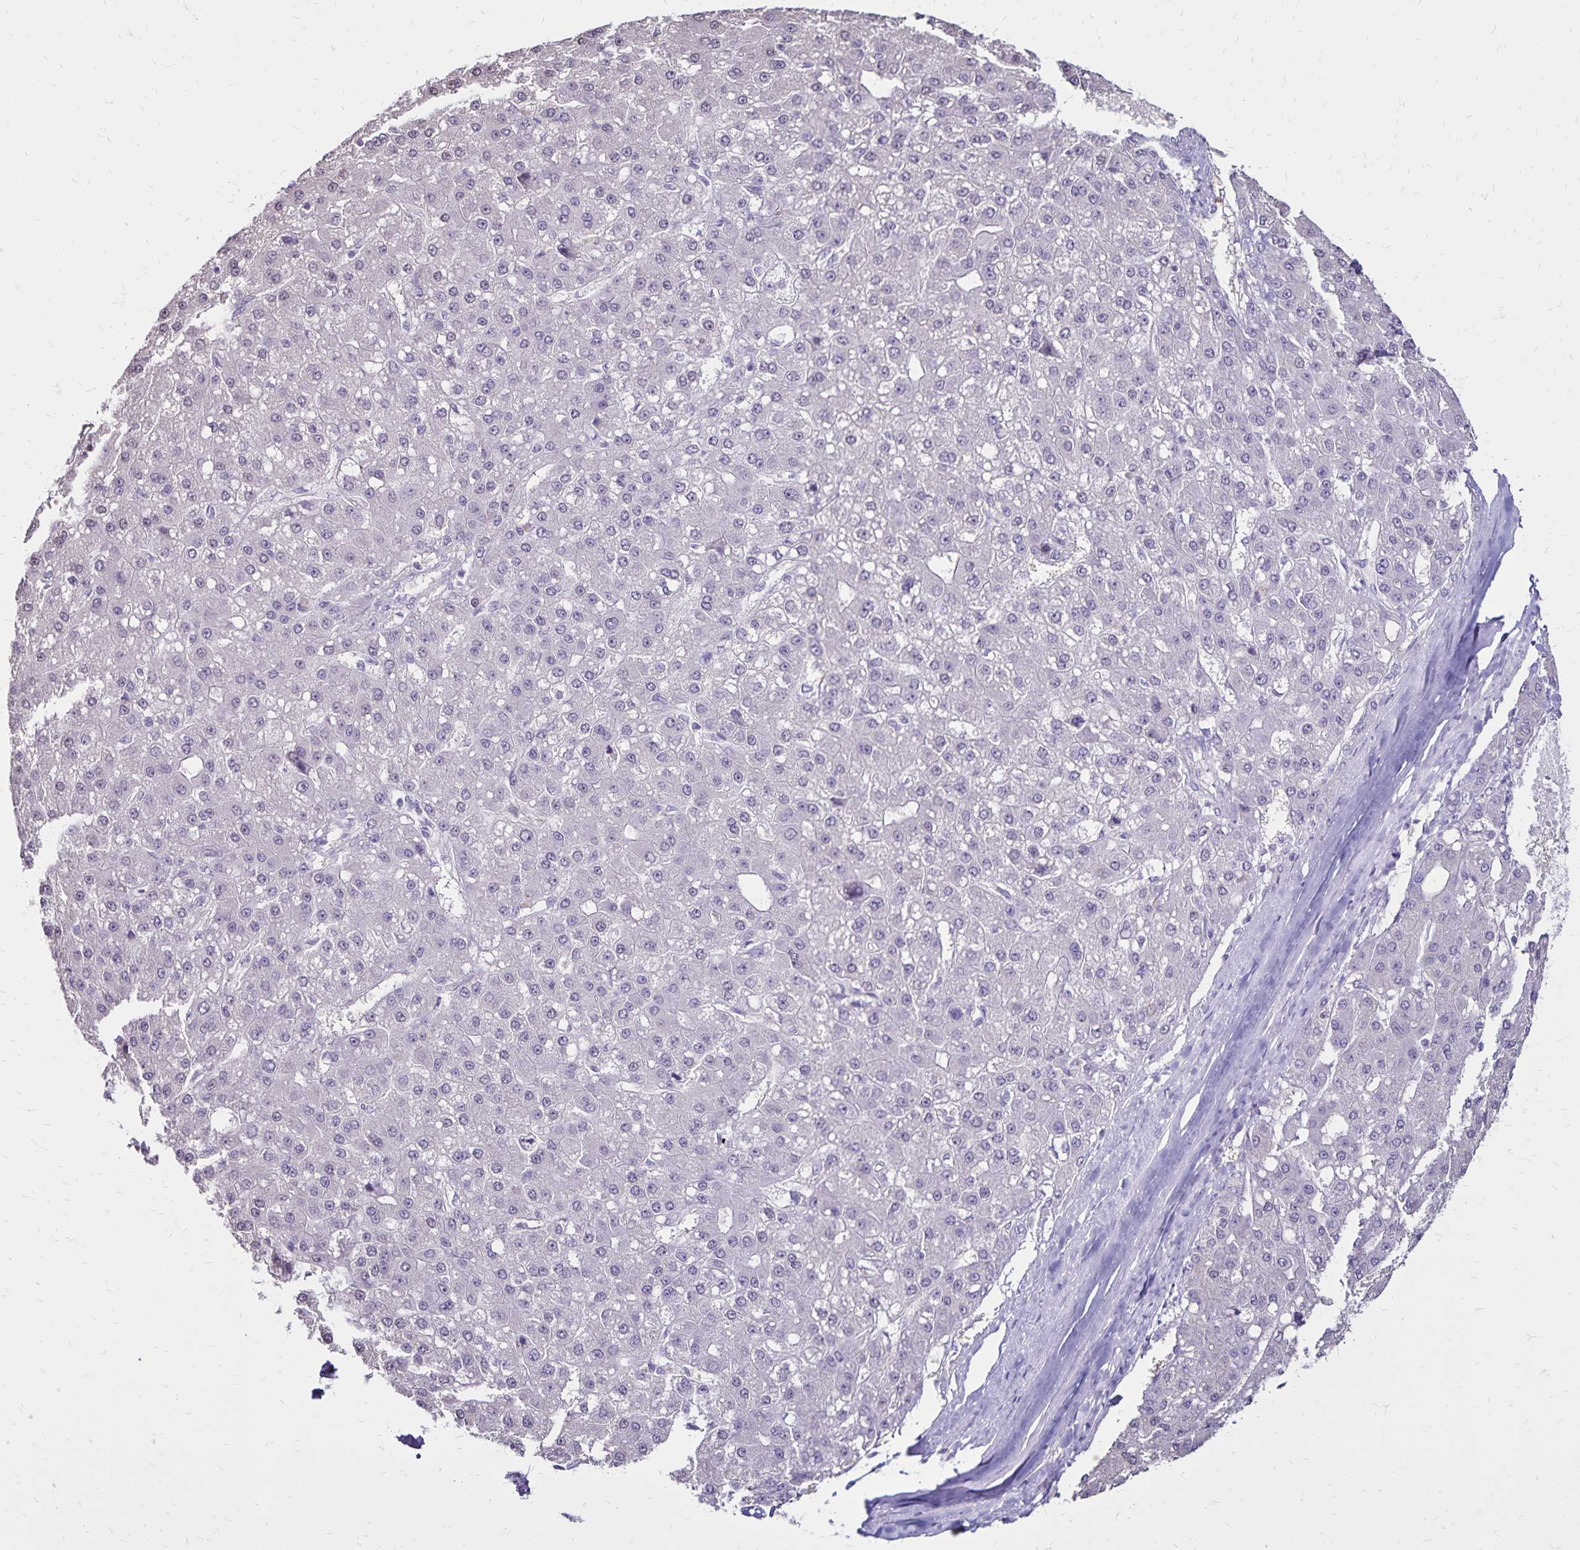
{"staining": {"intensity": "negative", "quantity": "none", "location": "none"}, "tissue": "liver cancer", "cell_type": "Tumor cells", "image_type": "cancer", "snomed": [{"axis": "morphology", "description": "Carcinoma, Hepatocellular, NOS"}, {"axis": "topography", "description": "Liver"}], "caption": "Protein analysis of liver cancer (hepatocellular carcinoma) displays no significant positivity in tumor cells. Nuclei are stained in blue.", "gene": "SH3GL3", "patient": {"sex": "male", "age": 67}}